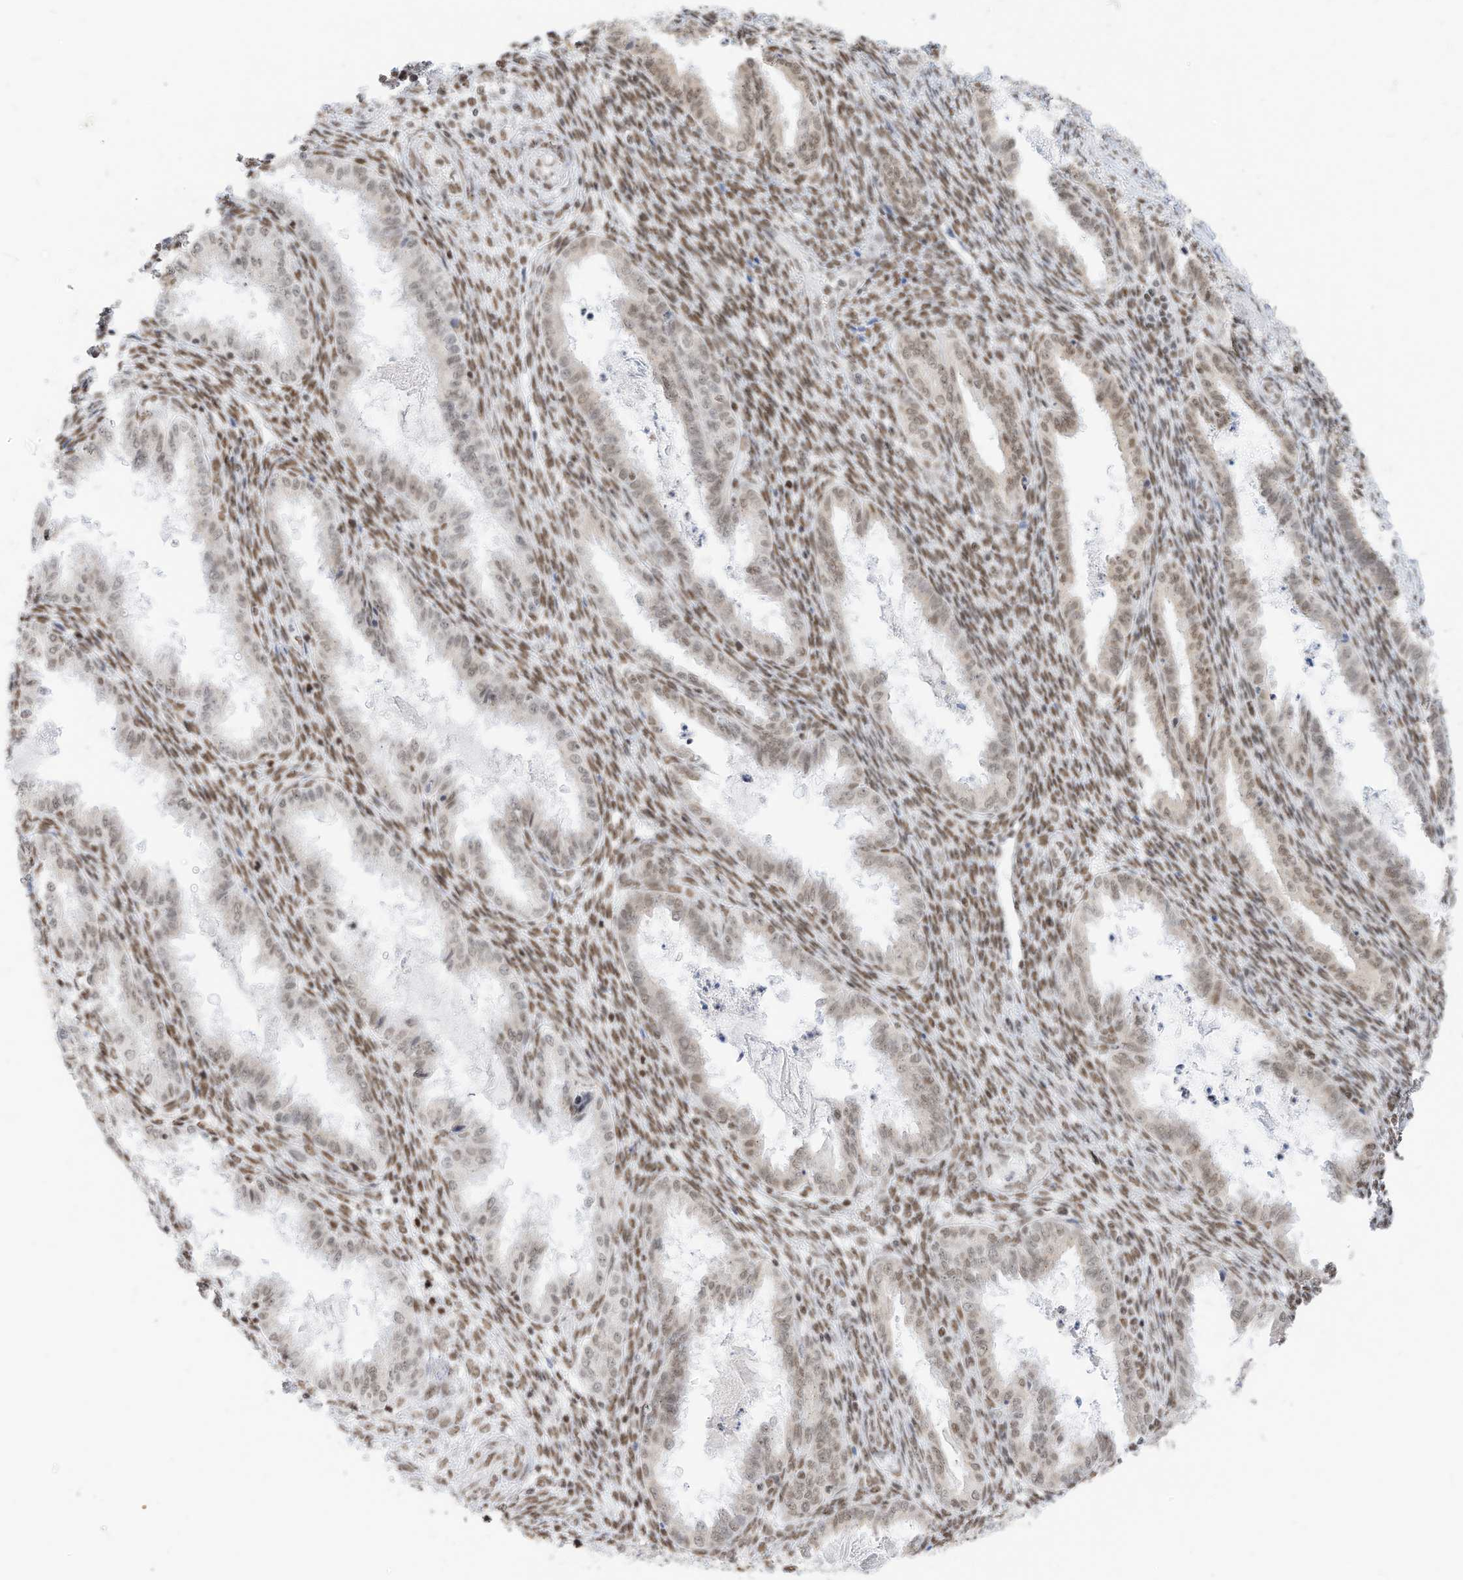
{"staining": {"intensity": "moderate", "quantity": ">75%", "location": "nuclear"}, "tissue": "endometrium", "cell_type": "Cells in endometrial stroma", "image_type": "normal", "snomed": [{"axis": "morphology", "description": "Normal tissue, NOS"}, {"axis": "topography", "description": "Endometrium"}], "caption": "IHC (DAB) staining of unremarkable endometrium displays moderate nuclear protein positivity in approximately >75% of cells in endometrial stroma.", "gene": "SMARCA2", "patient": {"sex": "female", "age": 33}}